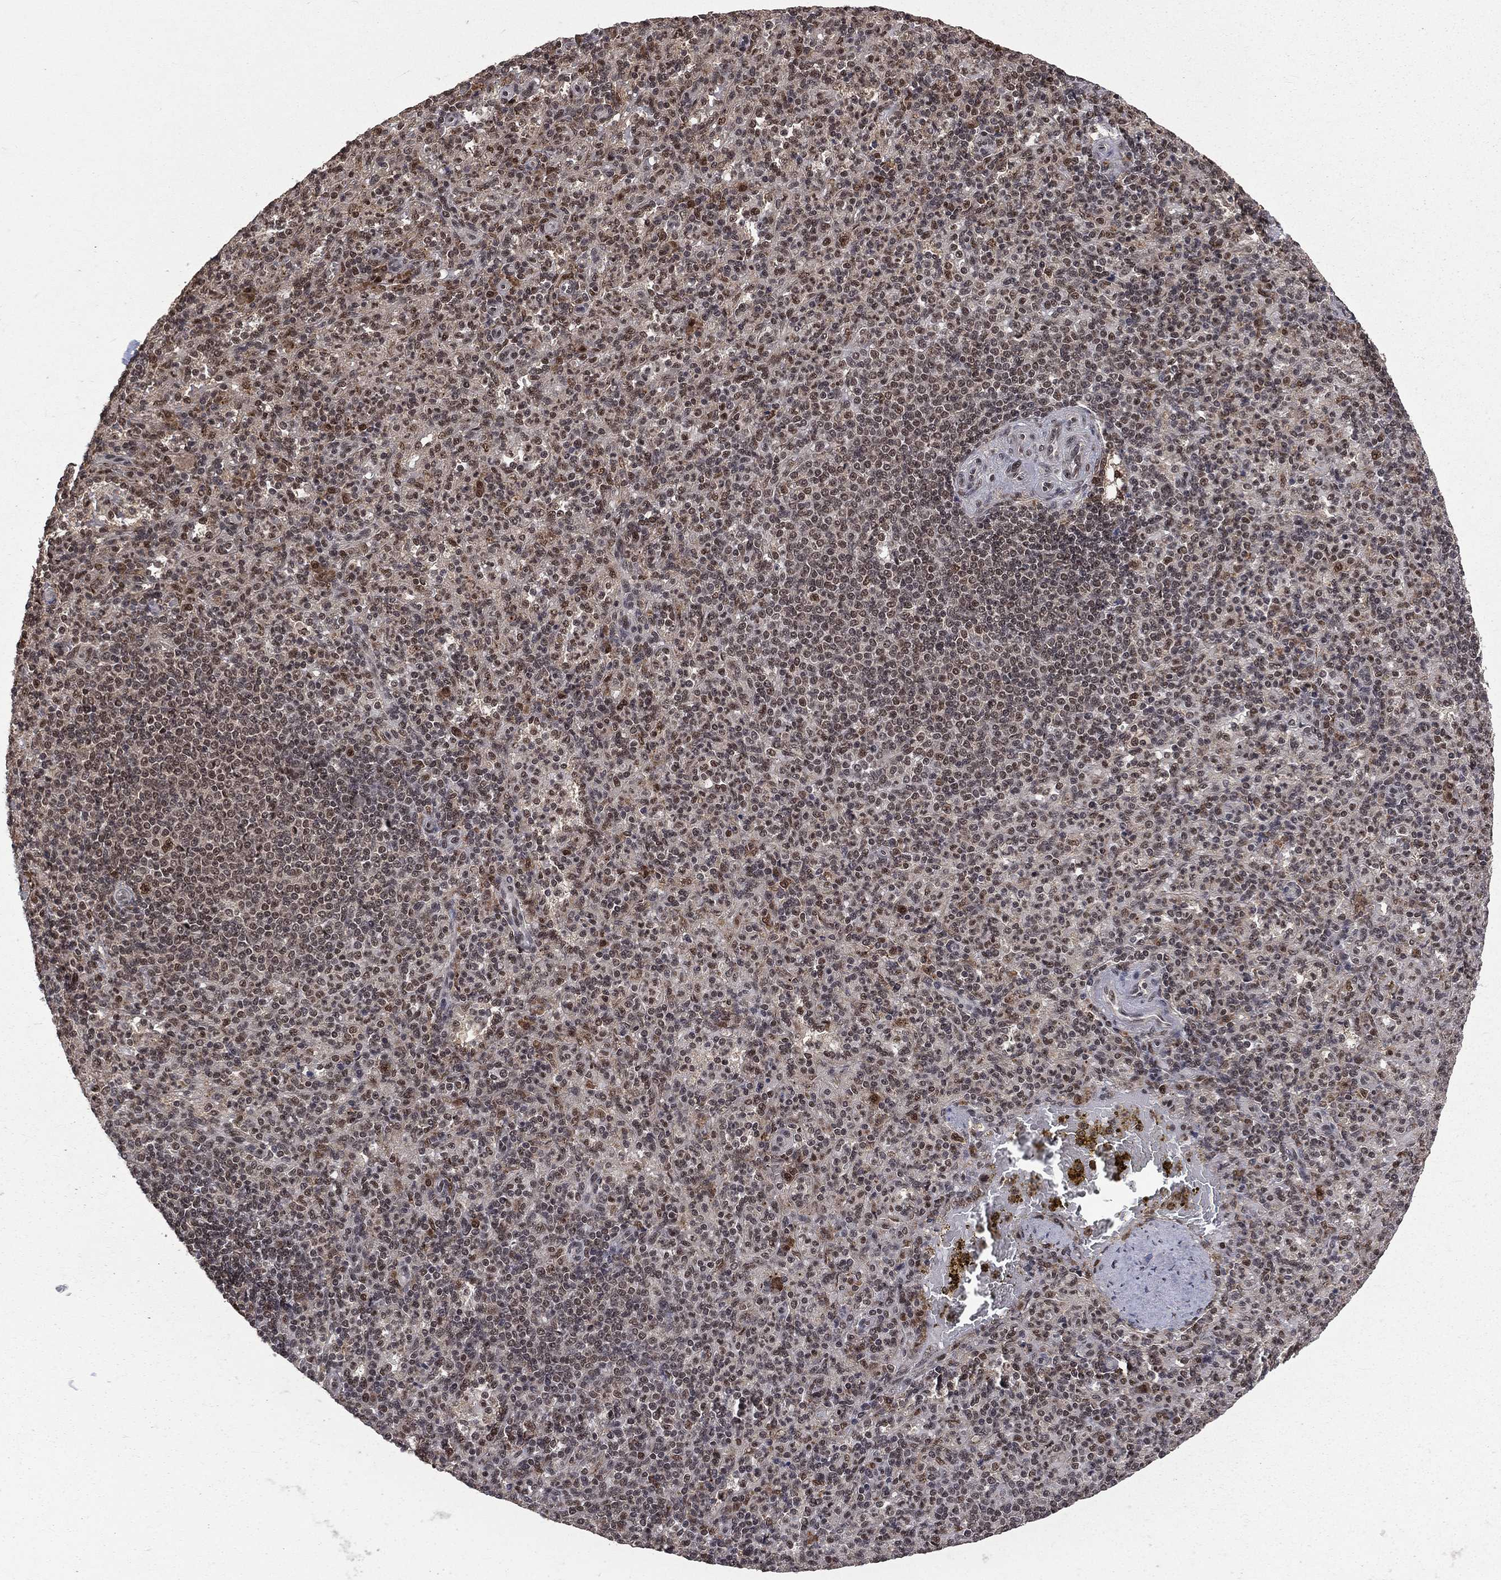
{"staining": {"intensity": "moderate", "quantity": "<25%", "location": "cytoplasmic/membranous,nuclear"}, "tissue": "spleen", "cell_type": "Cells in red pulp", "image_type": "normal", "snomed": [{"axis": "morphology", "description": "Normal tissue, NOS"}, {"axis": "topography", "description": "Spleen"}], "caption": "High-power microscopy captured an immunohistochemistry (IHC) micrograph of benign spleen, revealing moderate cytoplasmic/membranous,nuclear staining in approximately <25% of cells in red pulp. The staining was performed using DAB (3,3'-diaminobenzidine), with brown indicating positive protein expression. Nuclei are stained blue with hematoxylin.", "gene": "JMJD6", "patient": {"sex": "female", "age": 74}}